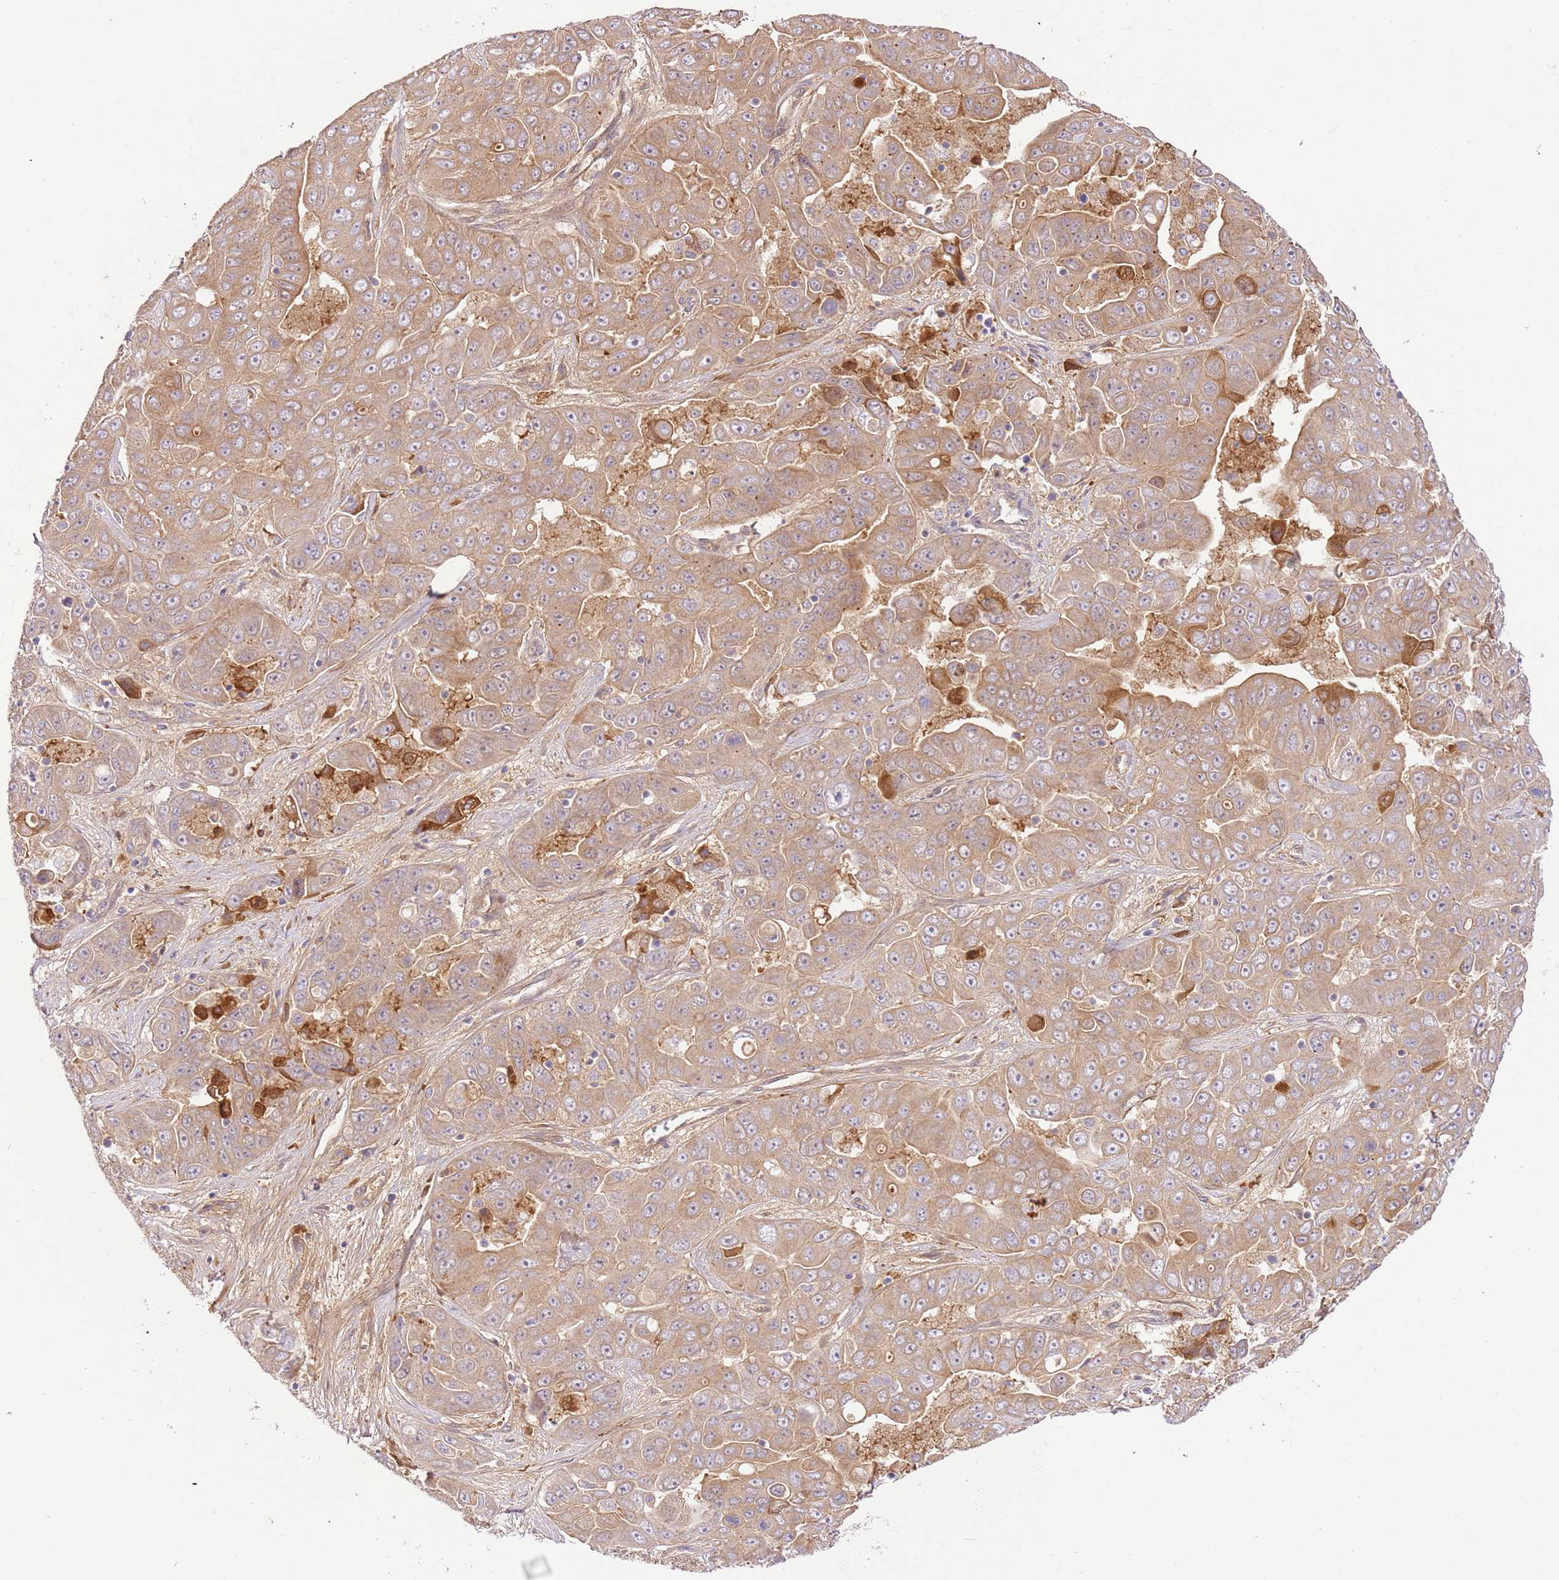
{"staining": {"intensity": "moderate", "quantity": ">75%", "location": "cytoplasmic/membranous"}, "tissue": "liver cancer", "cell_type": "Tumor cells", "image_type": "cancer", "snomed": [{"axis": "morphology", "description": "Cholangiocarcinoma"}, {"axis": "topography", "description": "Liver"}], "caption": "The photomicrograph exhibits staining of liver cholangiocarcinoma, revealing moderate cytoplasmic/membranous protein positivity (brown color) within tumor cells. (DAB (3,3'-diaminobenzidine) = brown stain, brightfield microscopy at high magnification).", "gene": "C8G", "patient": {"sex": "female", "age": 52}}